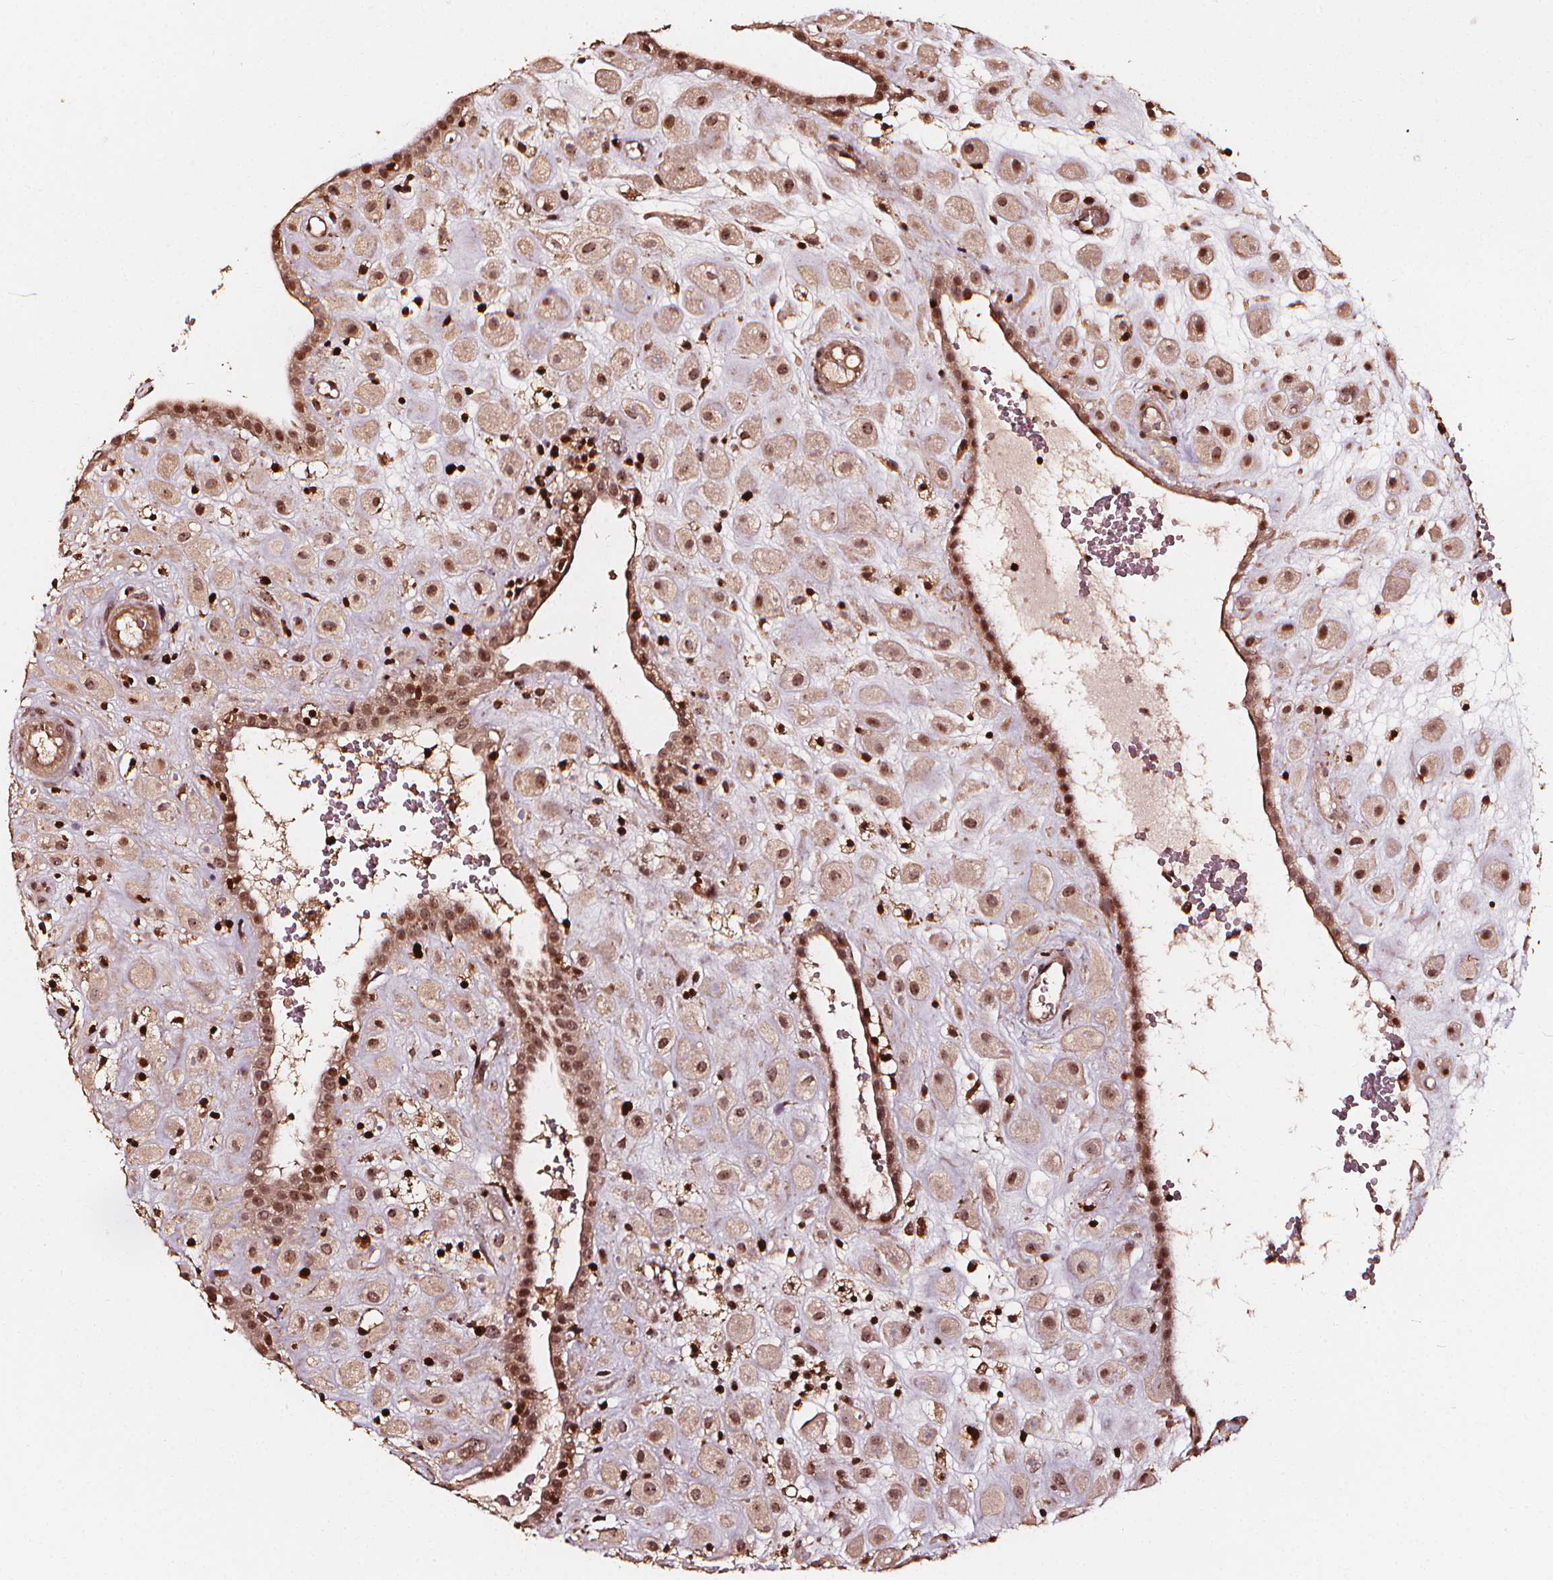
{"staining": {"intensity": "moderate", "quantity": "25%-75%", "location": "nuclear"}, "tissue": "placenta", "cell_type": "Decidual cells", "image_type": "normal", "snomed": [{"axis": "morphology", "description": "Normal tissue, NOS"}, {"axis": "topography", "description": "Placenta"}], "caption": "IHC photomicrograph of unremarkable placenta: placenta stained using immunohistochemistry (IHC) demonstrates medium levels of moderate protein expression localized specifically in the nuclear of decidual cells, appearing as a nuclear brown color.", "gene": "EXOSC9", "patient": {"sex": "female", "age": 24}}